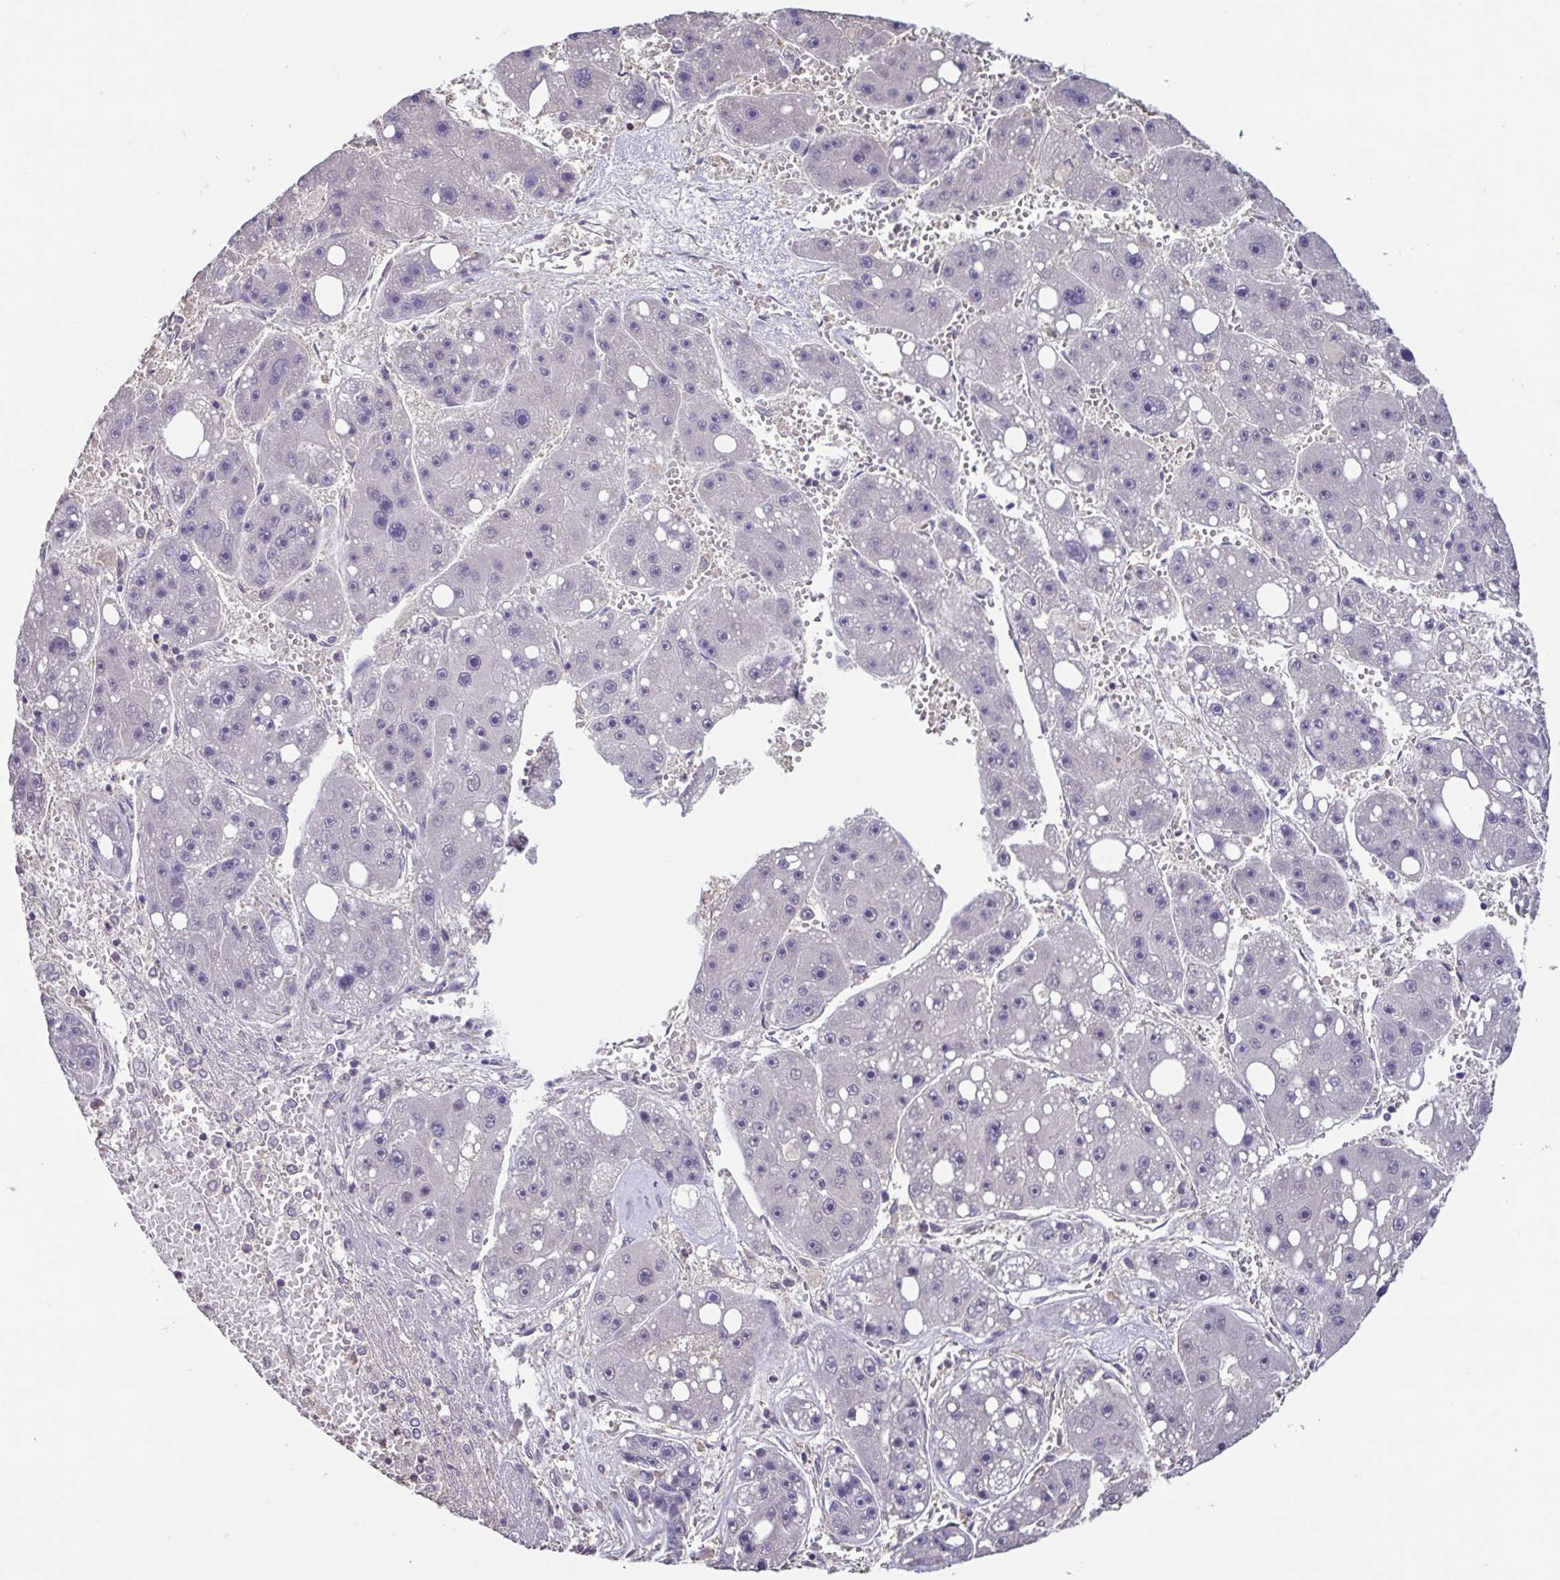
{"staining": {"intensity": "negative", "quantity": "none", "location": "none"}, "tissue": "liver cancer", "cell_type": "Tumor cells", "image_type": "cancer", "snomed": [{"axis": "morphology", "description": "Carcinoma, Hepatocellular, NOS"}, {"axis": "topography", "description": "Liver"}], "caption": "Liver cancer was stained to show a protein in brown. There is no significant positivity in tumor cells. The staining was performed using DAB to visualize the protein expression in brown, while the nuclei were stained in blue with hematoxylin (Magnification: 20x).", "gene": "ACTRT2", "patient": {"sex": "female", "age": 61}}